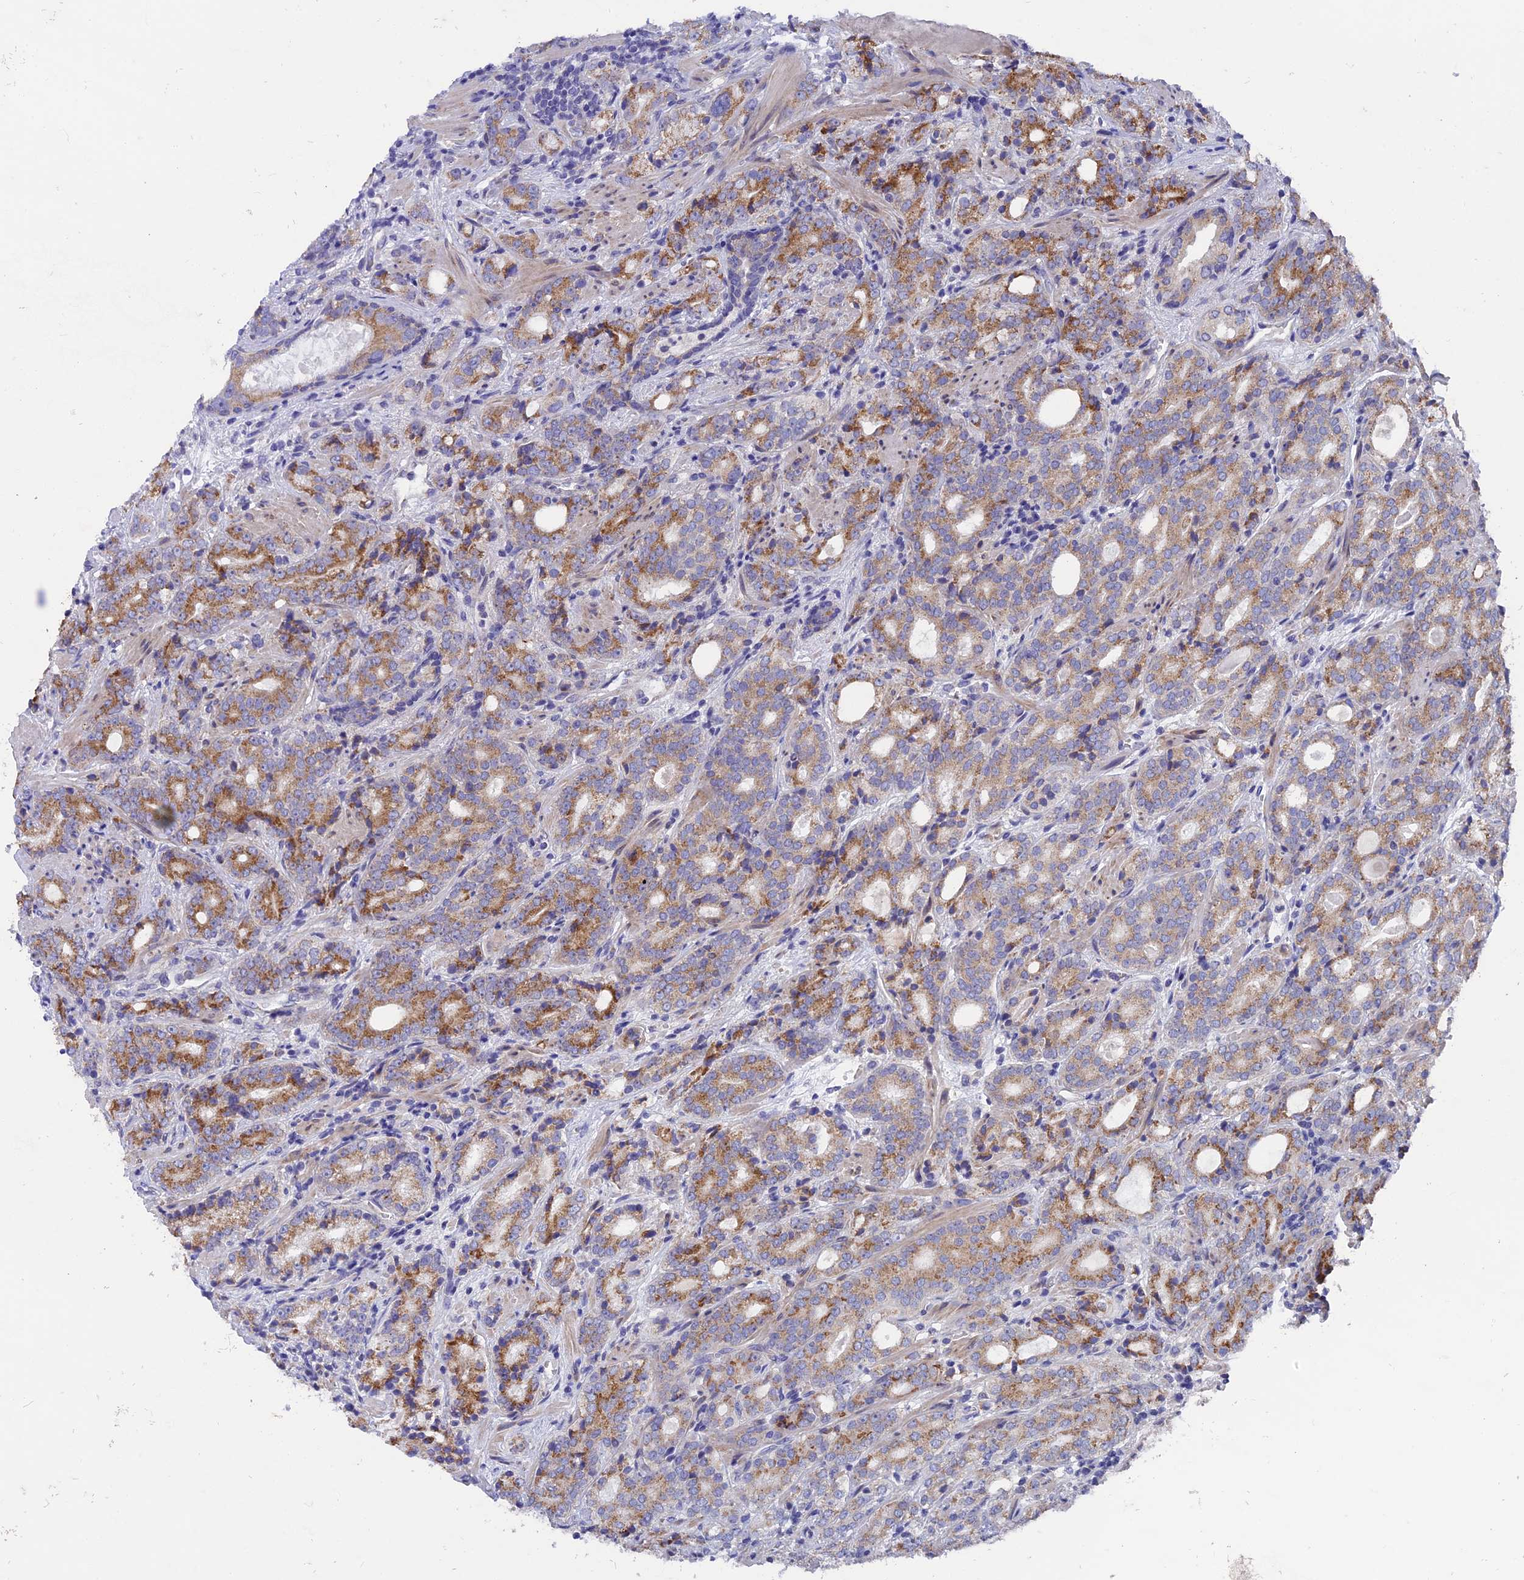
{"staining": {"intensity": "moderate", "quantity": ">75%", "location": "cytoplasmic/membranous"}, "tissue": "prostate cancer", "cell_type": "Tumor cells", "image_type": "cancer", "snomed": [{"axis": "morphology", "description": "Adenocarcinoma, High grade"}, {"axis": "topography", "description": "Prostate"}], "caption": "The photomicrograph exhibits immunohistochemical staining of prostate high-grade adenocarcinoma. There is moderate cytoplasmic/membranous expression is identified in about >75% of tumor cells. (Brightfield microscopy of DAB IHC at high magnification).", "gene": "AK4", "patient": {"sex": "male", "age": 64}}